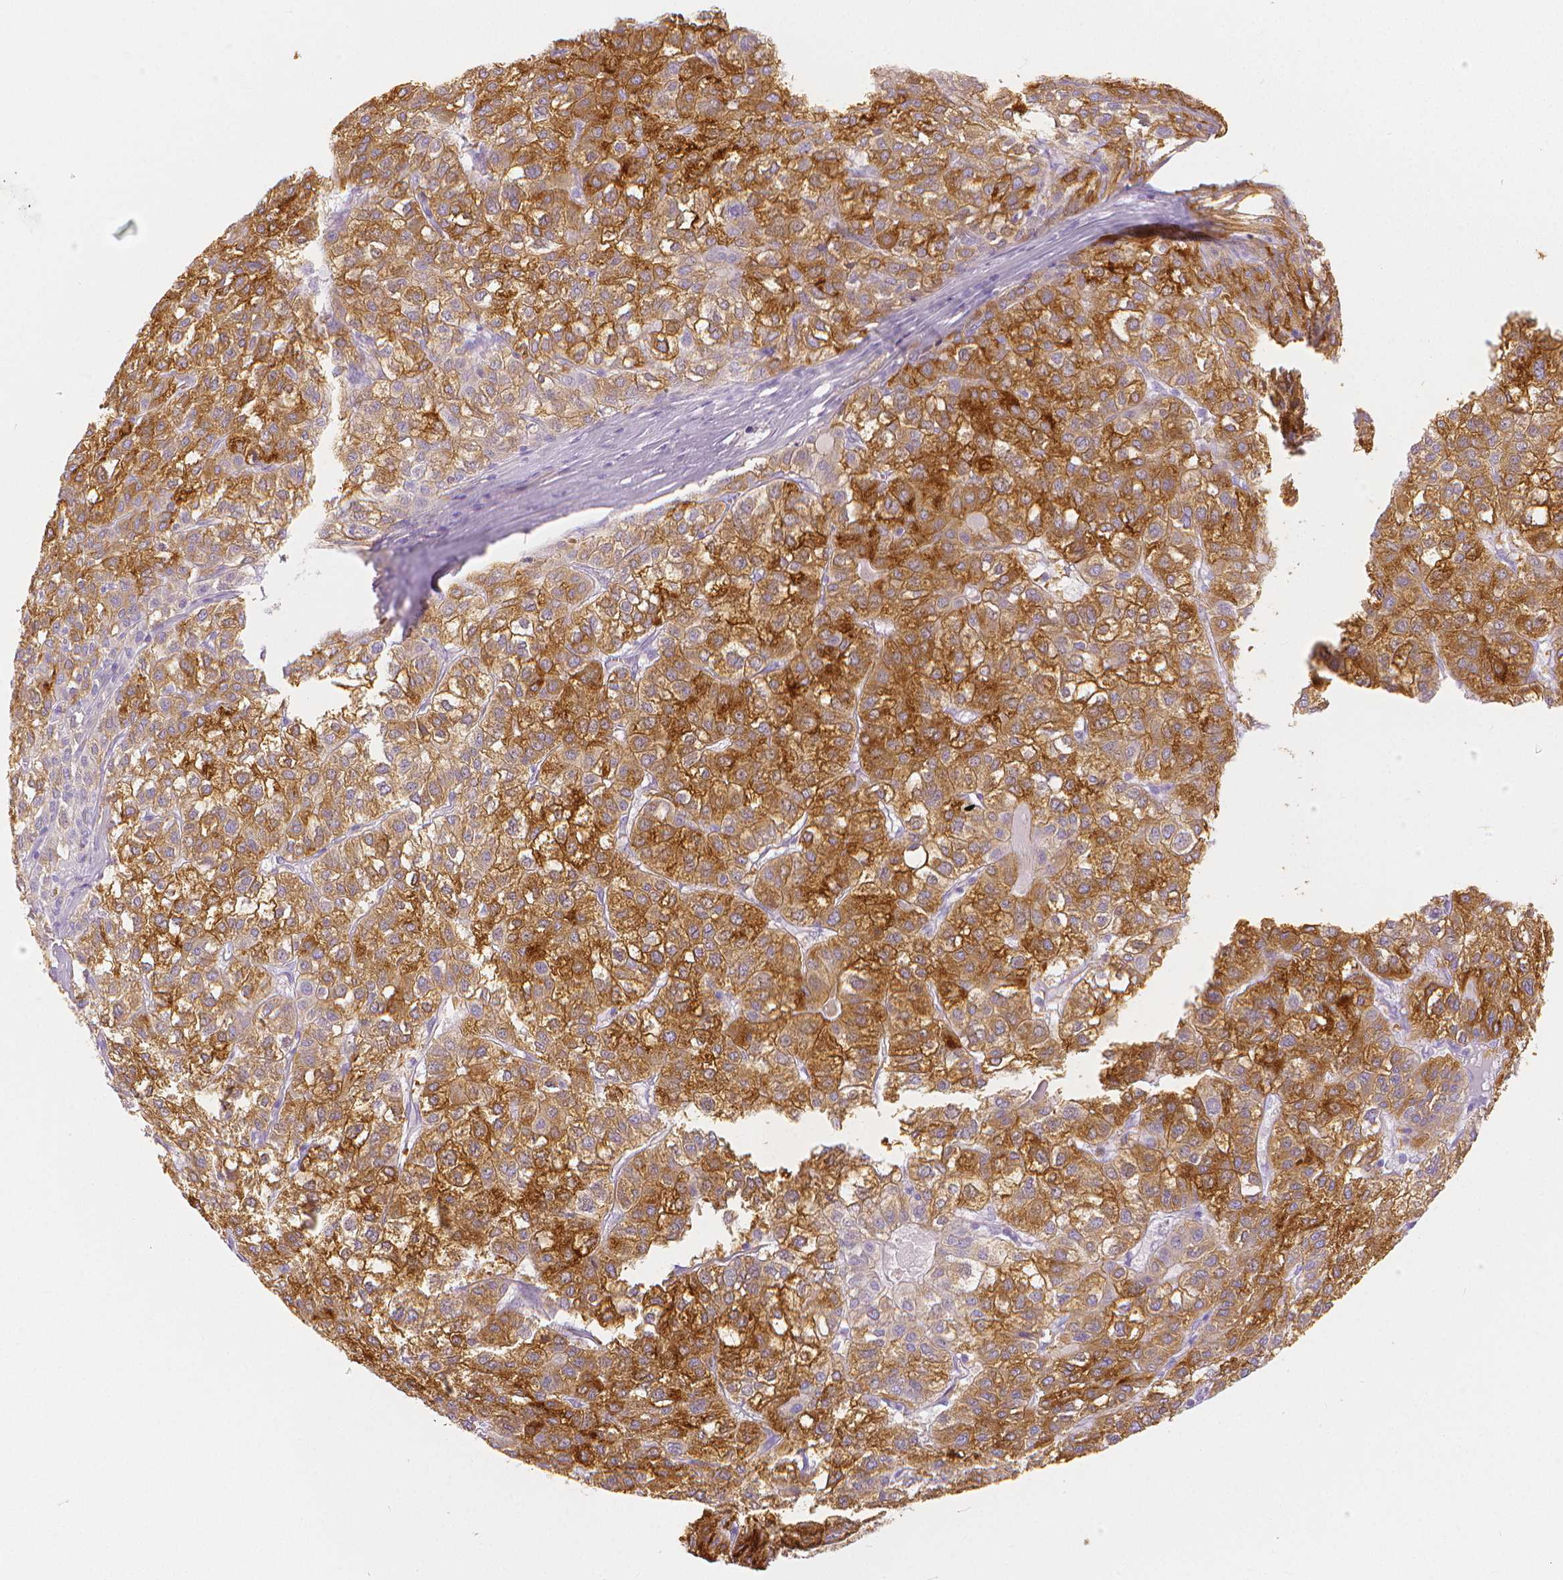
{"staining": {"intensity": "strong", "quantity": ">75%", "location": "cytoplasmic/membranous"}, "tissue": "liver cancer", "cell_type": "Tumor cells", "image_type": "cancer", "snomed": [{"axis": "morphology", "description": "Carcinoma, Hepatocellular, NOS"}, {"axis": "topography", "description": "Liver"}], "caption": "Human liver cancer stained with a brown dye displays strong cytoplasmic/membranous positive staining in approximately >75% of tumor cells.", "gene": "SLC27A5", "patient": {"sex": "female", "age": 43}}